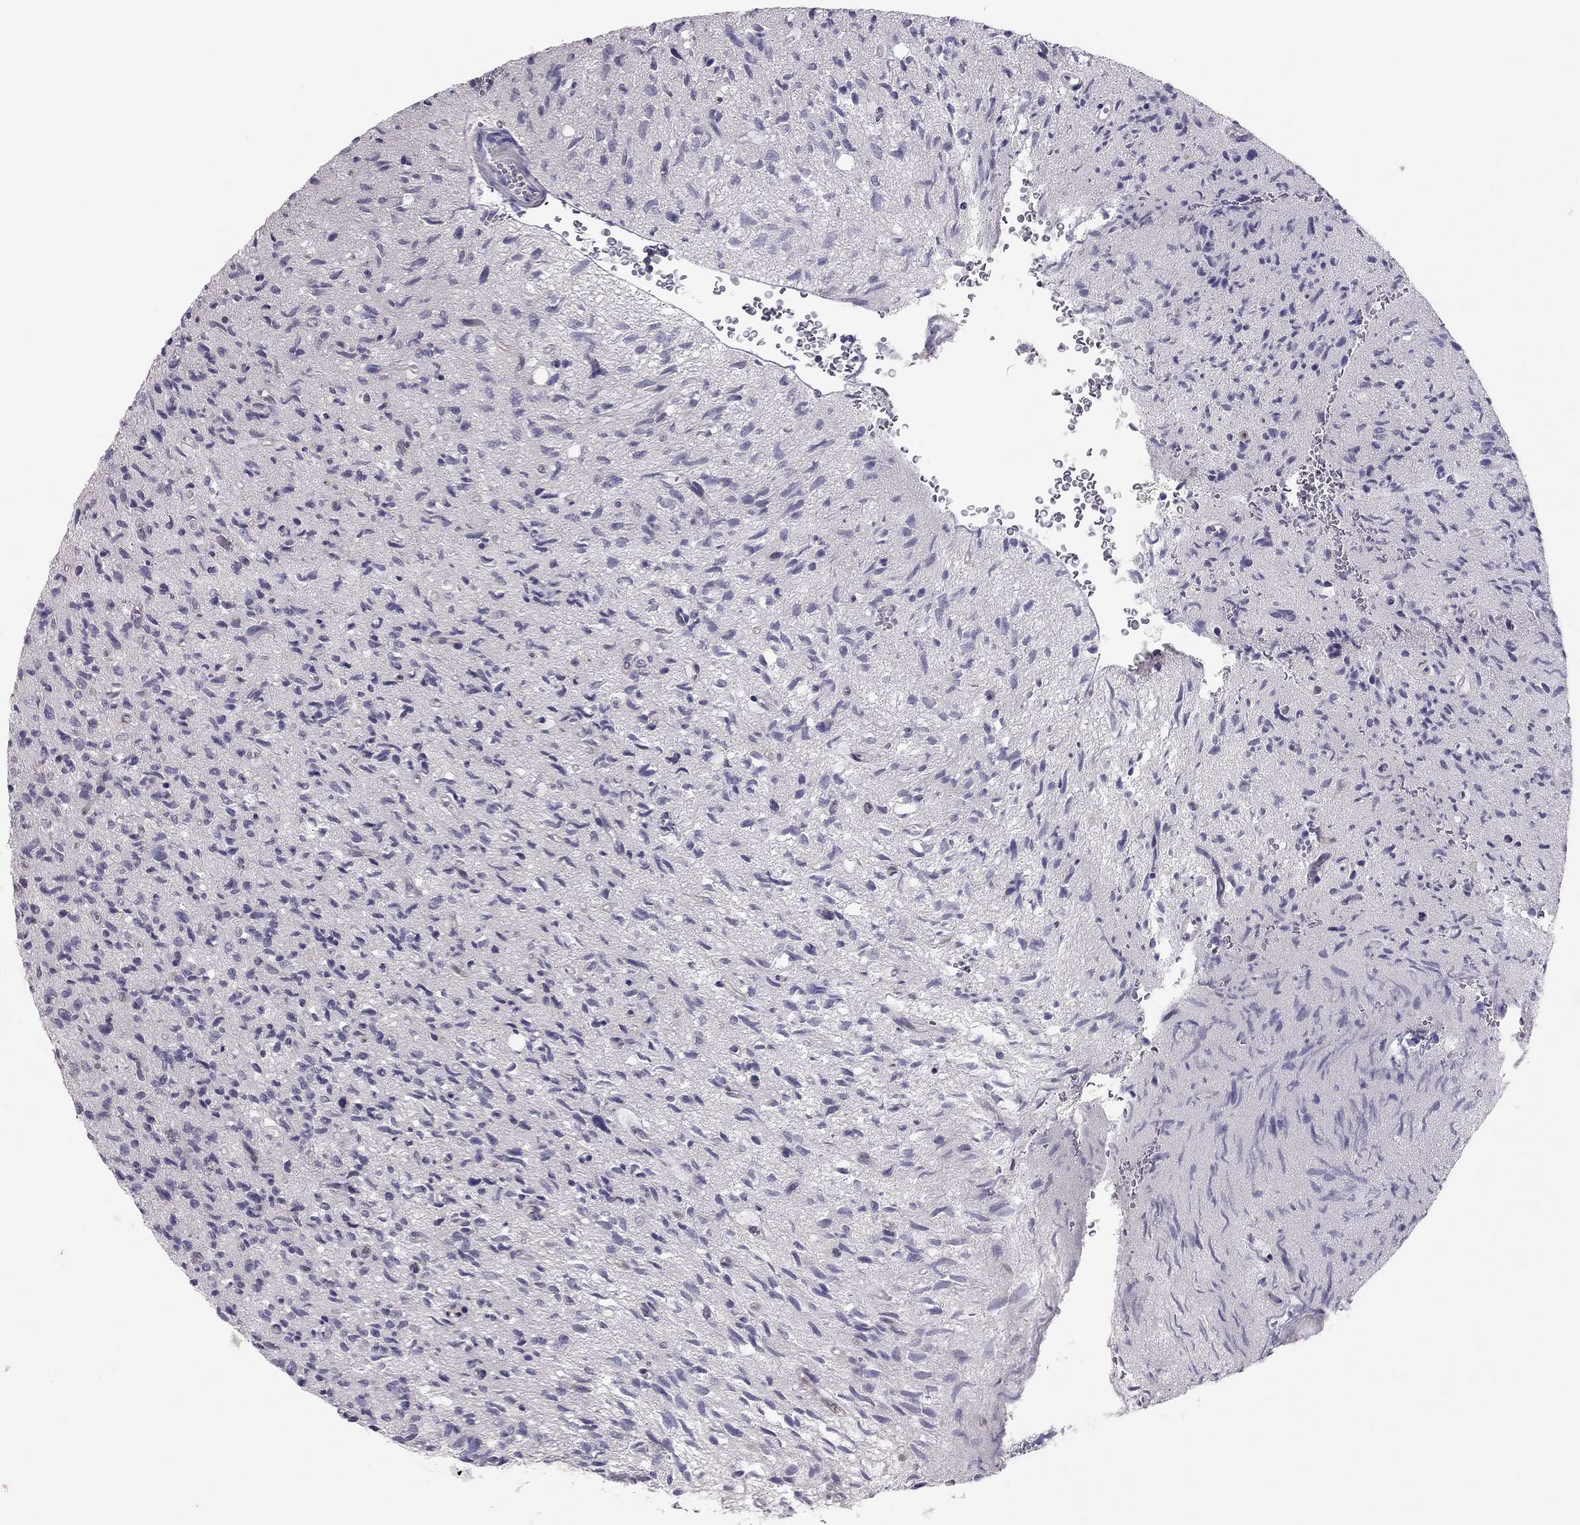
{"staining": {"intensity": "negative", "quantity": "none", "location": "none"}, "tissue": "glioma", "cell_type": "Tumor cells", "image_type": "cancer", "snomed": [{"axis": "morphology", "description": "Glioma, malignant, High grade"}, {"axis": "topography", "description": "Brain"}], "caption": "Immunohistochemistry (IHC) photomicrograph of neoplastic tissue: high-grade glioma (malignant) stained with DAB (3,3'-diaminobenzidine) reveals no significant protein positivity in tumor cells.", "gene": "ADORA2A", "patient": {"sex": "male", "age": 64}}